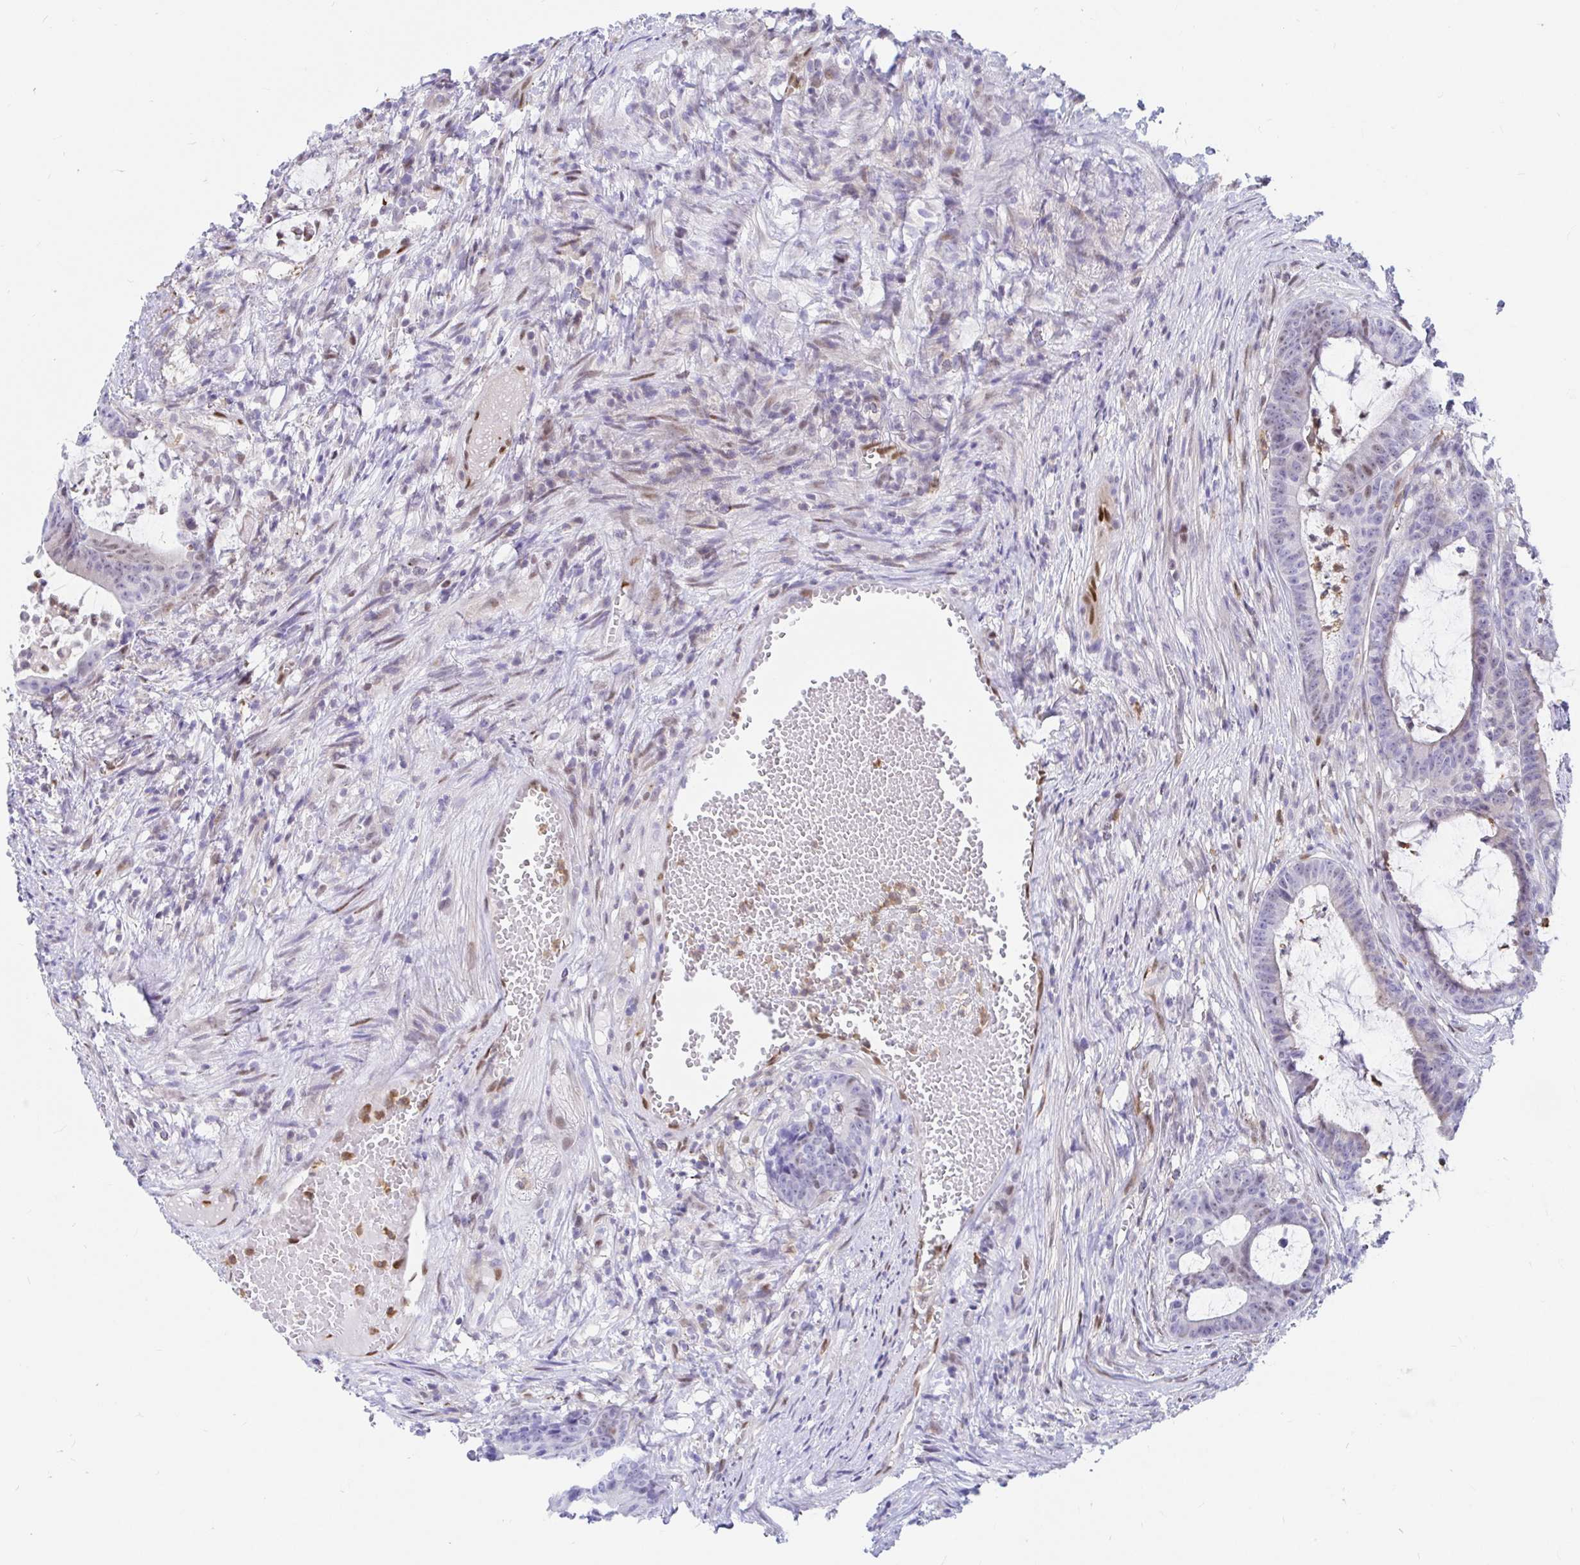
{"staining": {"intensity": "negative", "quantity": "none", "location": "none"}, "tissue": "colorectal cancer", "cell_type": "Tumor cells", "image_type": "cancer", "snomed": [{"axis": "morphology", "description": "Adenocarcinoma, NOS"}, {"axis": "topography", "description": "Colon"}], "caption": "Immunohistochemical staining of human colorectal cancer displays no significant expression in tumor cells.", "gene": "HINFP", "patient": {"sex": "female", "age": 78}}